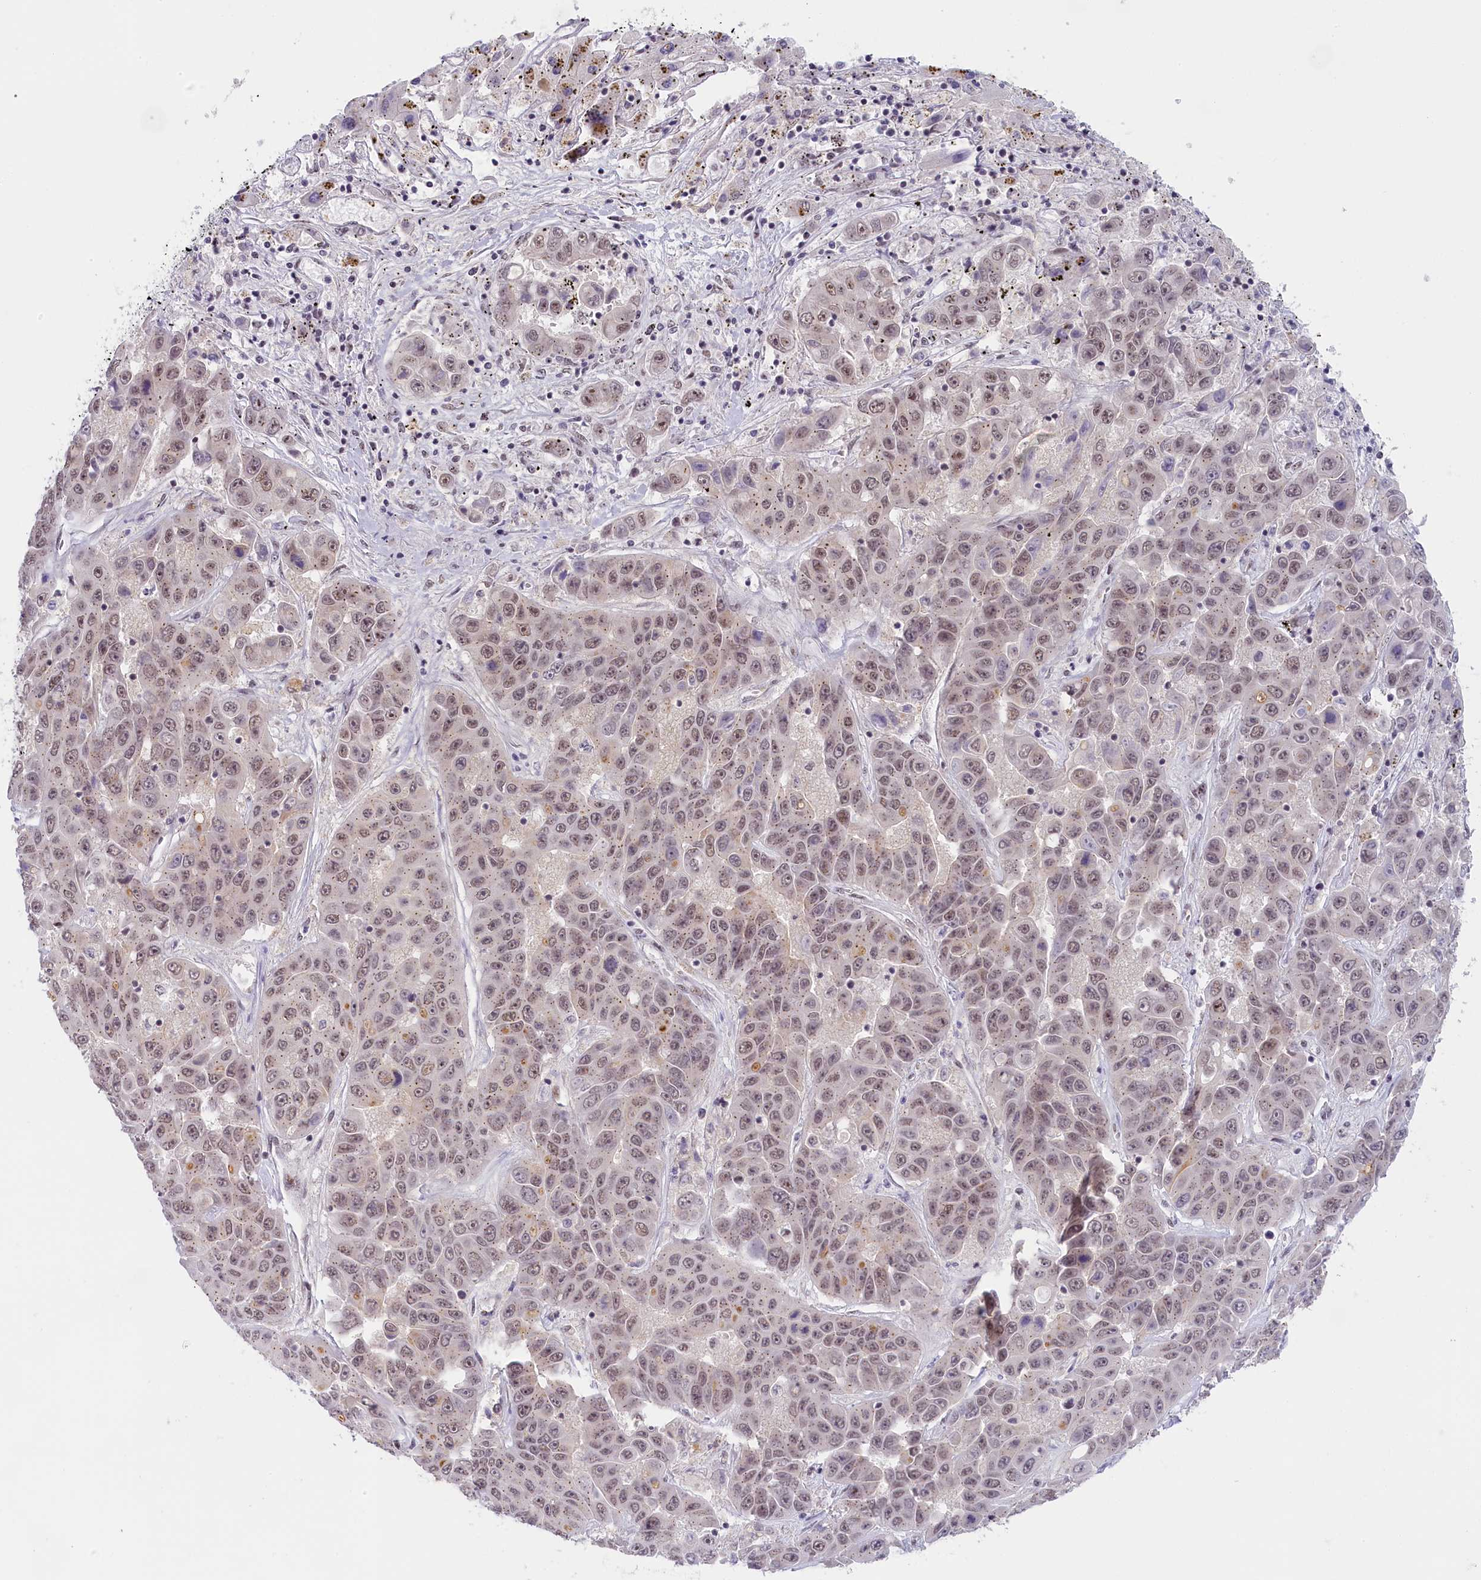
{"staining": {"intensity": "moderate", "quantity": ">75%", "location": "nuclear"}, "tissue": "liver cancer", "cell_type": "Tumor cells", "image_type": "cancer", "snomed": [{"axis": "morphology", "description": "Cholangiocarcinoma"}, {"axis": "topography", "description": "Liver"}], "caption": "Protein expression analysis of cholangiocarcinoma (liver) reveals moderate nuclear positivity in approximately >75% of tumor cells.", "gene": "SEC31B", "patient": {"sex": "female", "age": 52}}